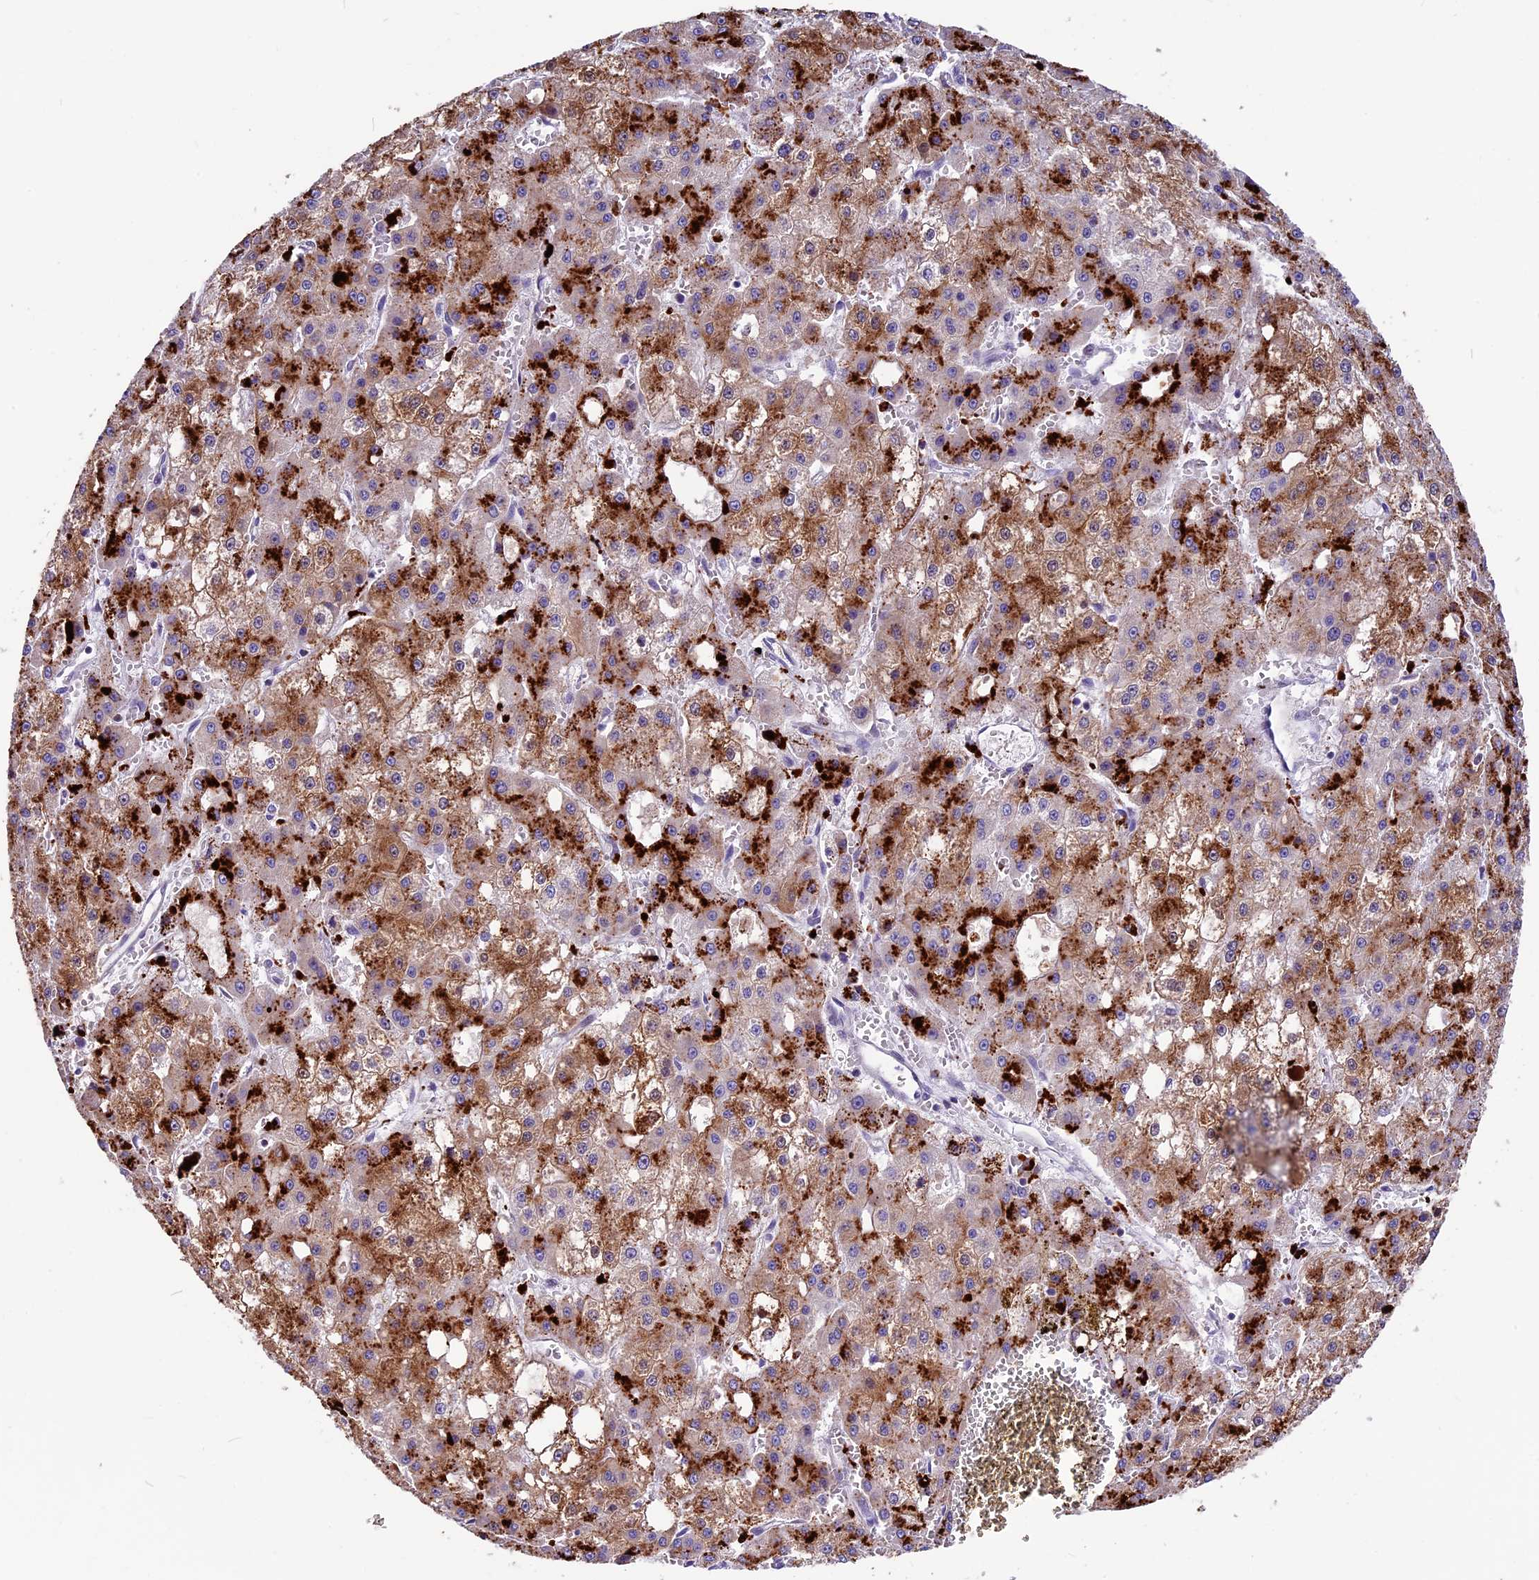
{"staining": {"intensity": "strong", "quantity": ">75%", "location": "cytoplasmic/membranous"}, "tissue": "liver cancer", "cell_type": "Tumor cells", "image_type": "cancer", "snomed": [{"axis": "morphology", "description": "Carcinoma, Hepatocellular, NOS"}, {"axis": "topography", "description": "Liver"}], "caption": "A high-resolution photomicrograph shows immunohistochemistry (IHC) staining of liver cancer (hepatocellular carcinoma), which displays strong cytoplasmic/membranous expression in approximately >75% of tumor cells. The protein of interest is shown in brown color, while the nuclei are stained blue.", "gene": "THRSP", "patient": {"sex": "male", "age": 47}}